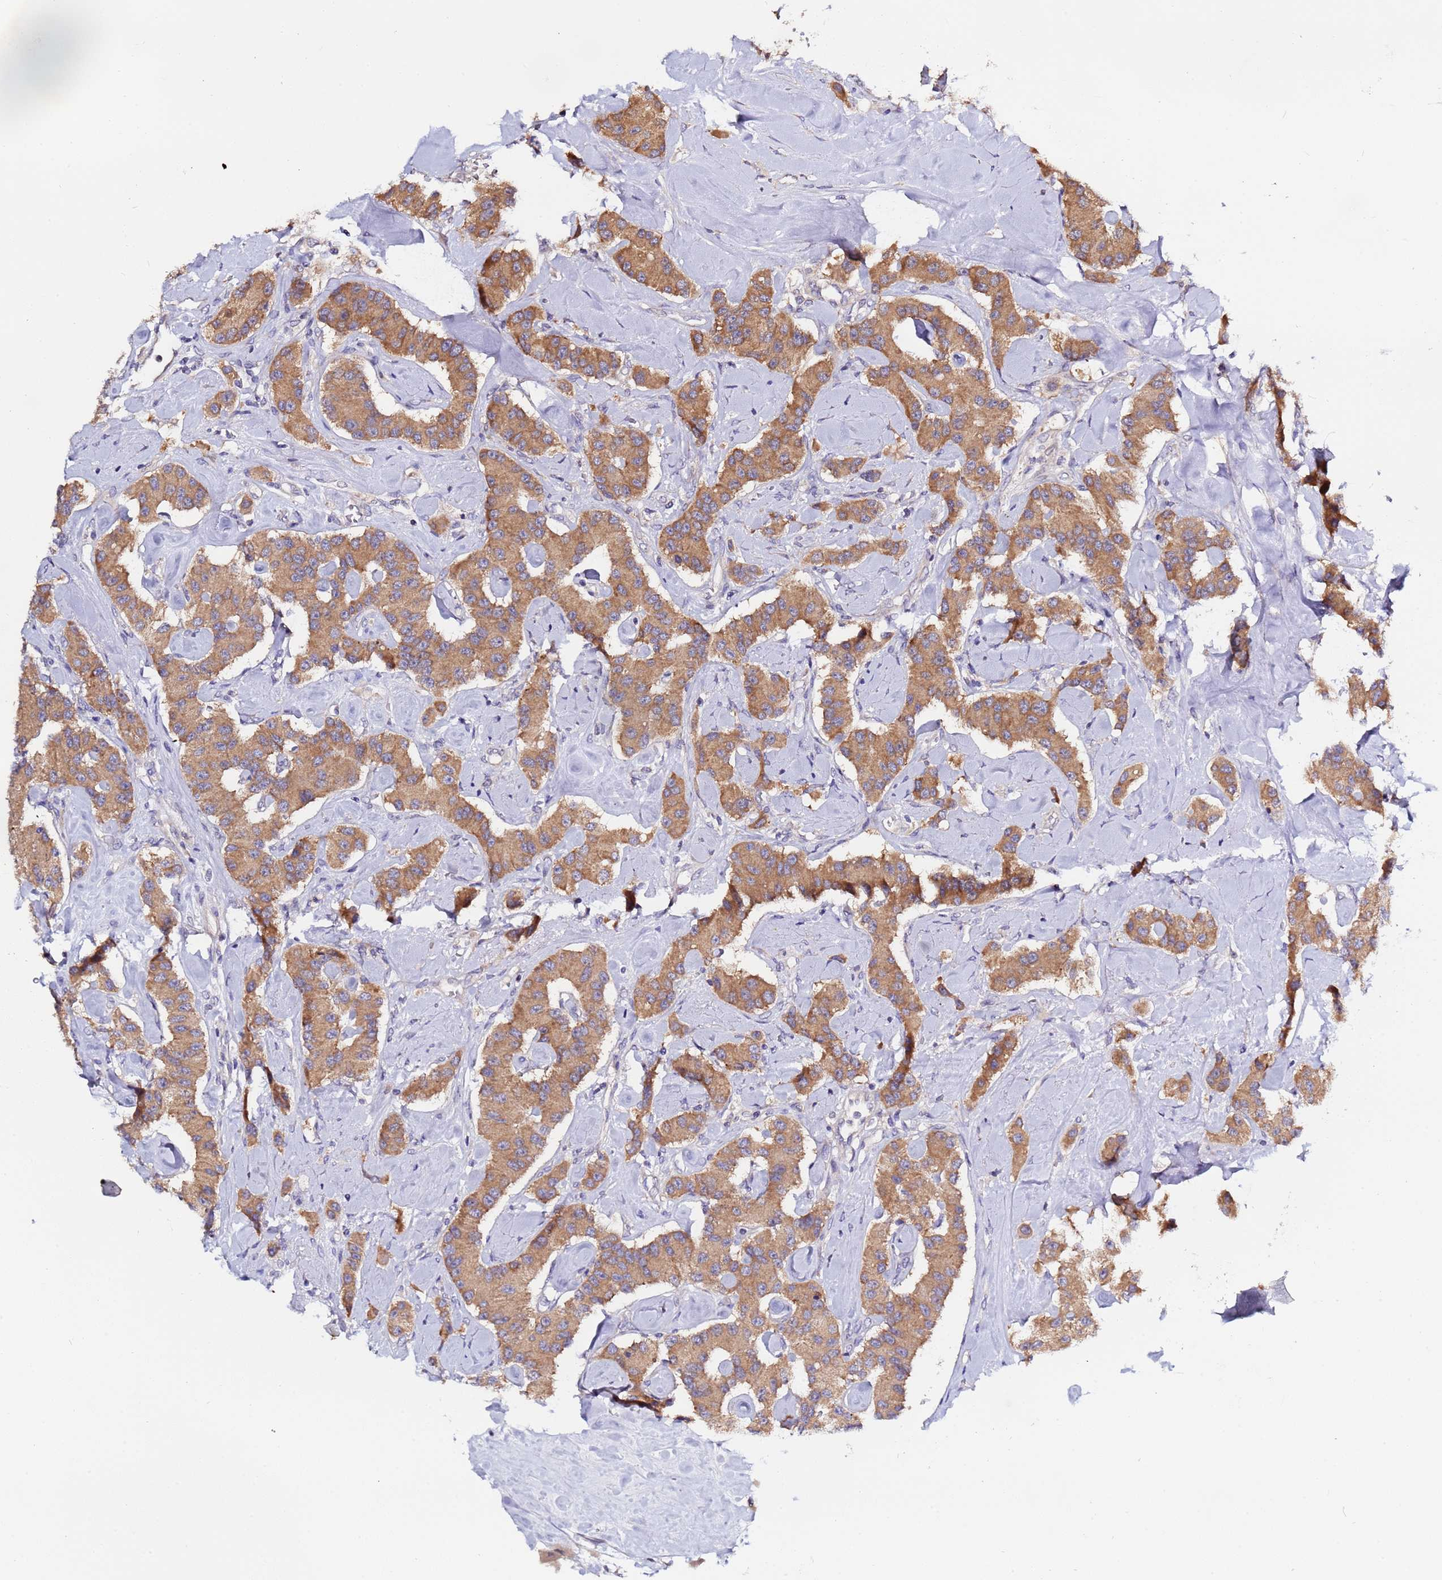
{"staining": {"intensity": "moderate", "quantity": ">75%", "location": "cytoplasmic/membranous"}, "tissue": "carcinoid", "cell_type": "Tumor cells", "image_type": "cancer", "snomed": [{"axis": "morphology", "description": "Carcinoid, malignant, NOS"}, {"axis": "topography", "description": "Pancreas"}], "caption": "Moderate cytoplasmic/membranous protein staining is appreciated in approximately >75% of tumor cells in malignant carcinoid.", "gene": "ELMOD2", "patient": {"sex": "male", "age": 41}}